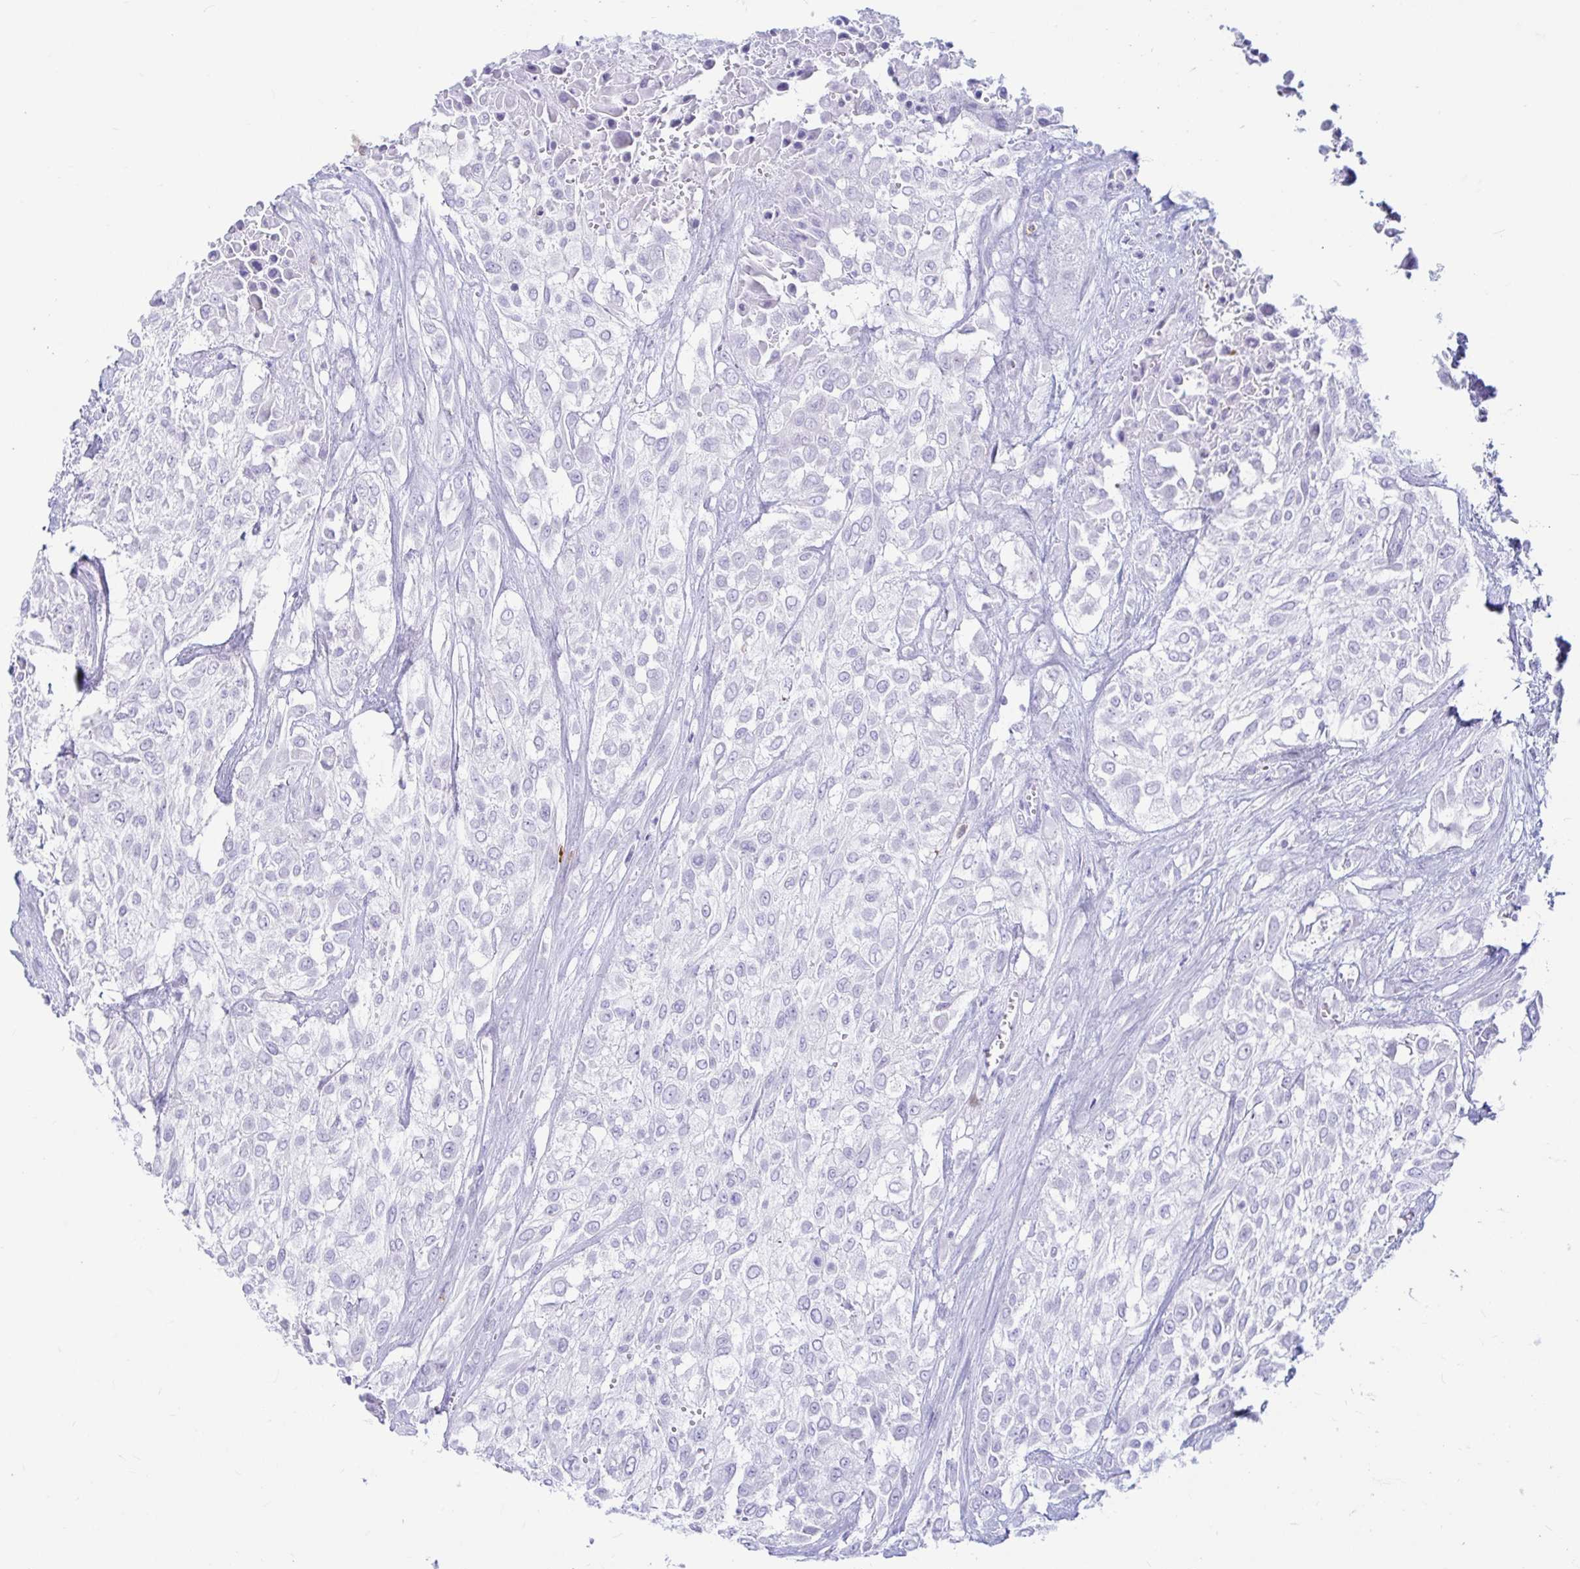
{"staining": {"intensity": "negative", "quantity": "none", "location": "none"}, "tissue": "urothelial cancer", "cell_type": "Tumor cells", "image_type": "cancer", "snomed": [{"axis": "morphology", "description": "Urothelial carcinoma, High grade"}, {"axis": "topography", "description": "Urinary bladder"}], "caption": "Immunohistochemistry histopathology image of neoplastic tissue: human urothelial cancer stained with DAB (3,3'-diaminobenzidine) reveals no significant protein staining in tumor cells.", "gene": "ERICH6", "patient": {"sex": "male", "age": 57}}